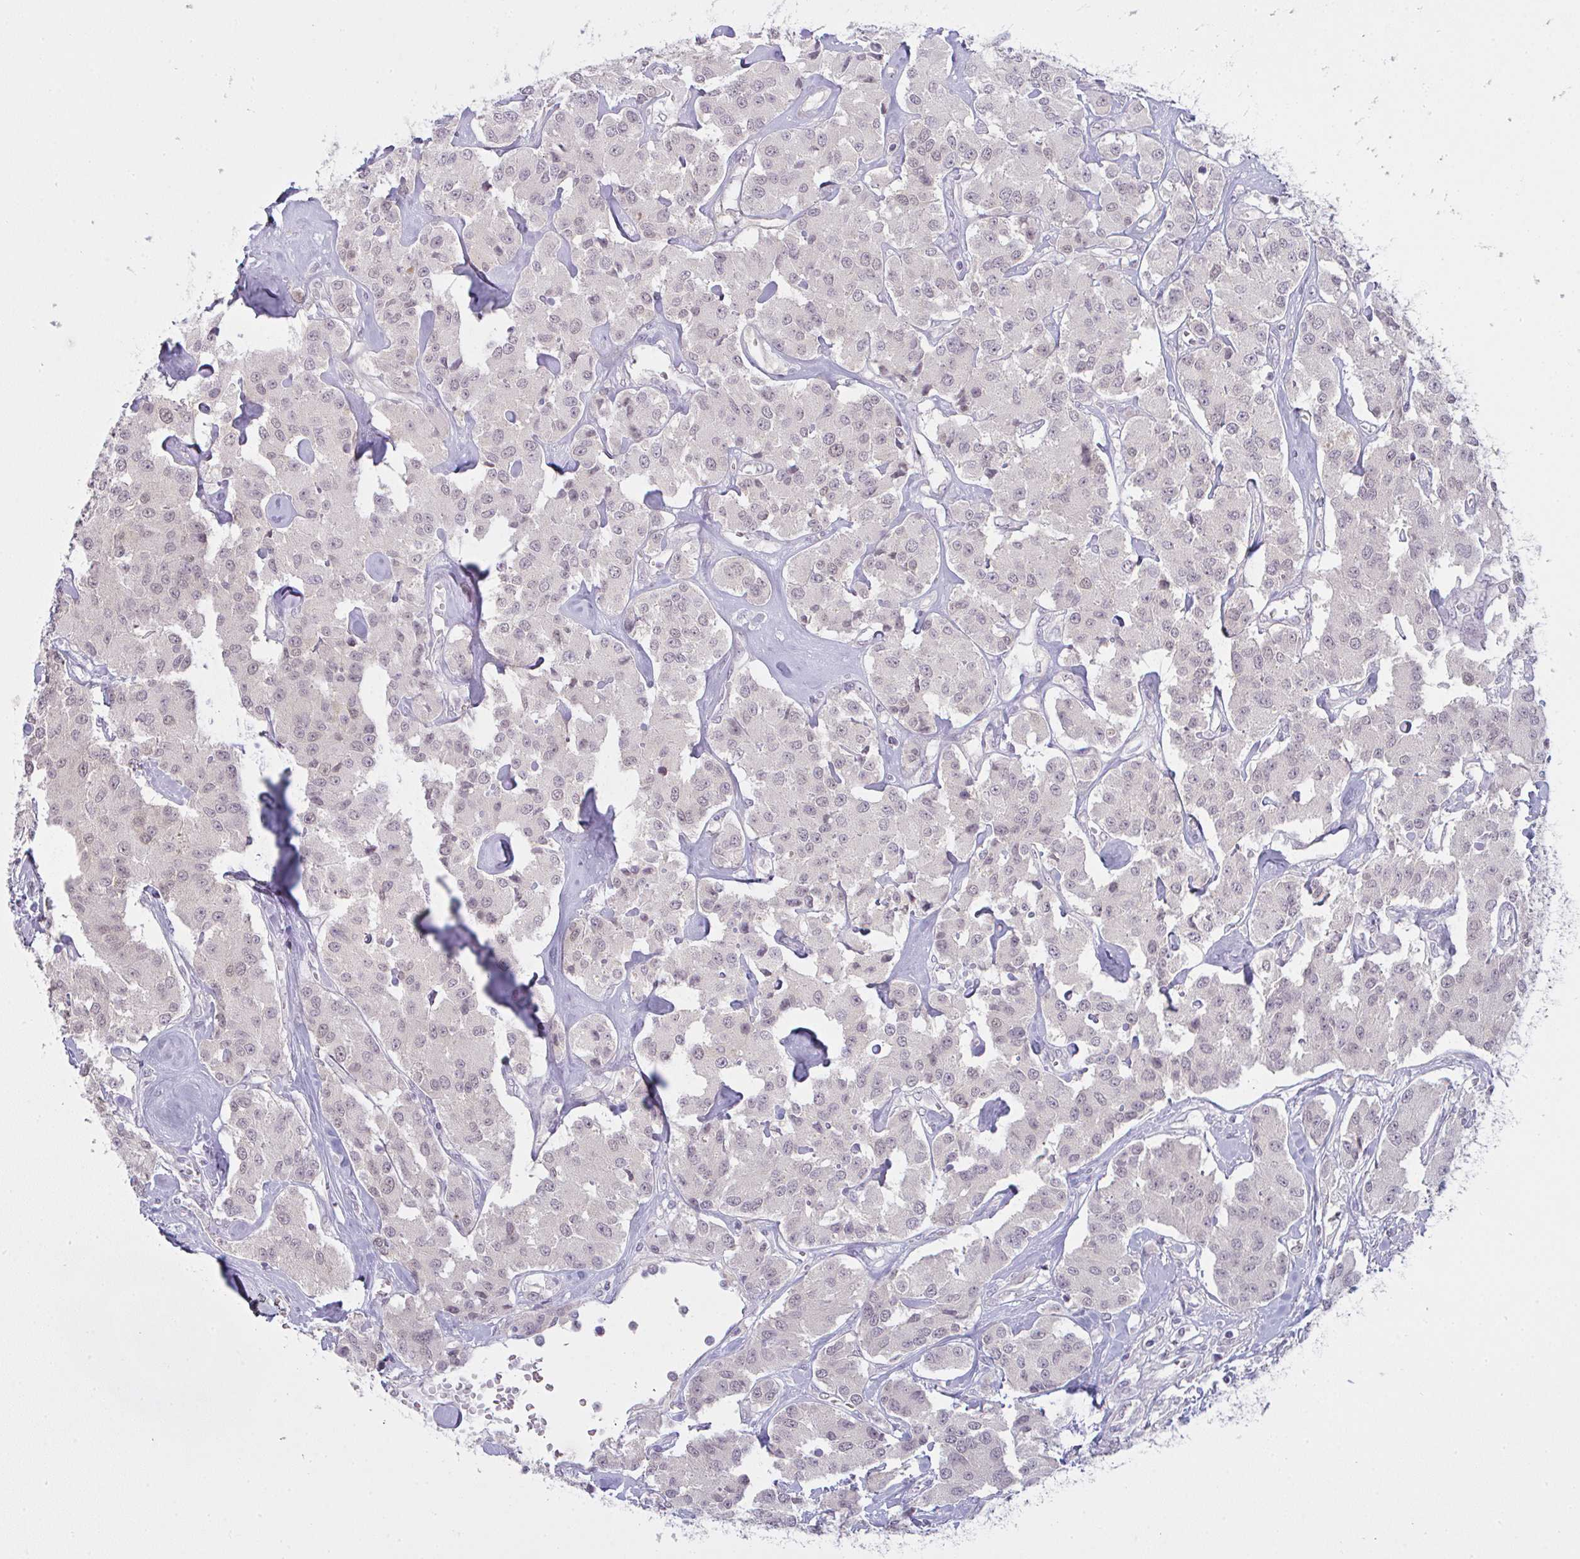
{"staining": {"intensity": "weak", "quantity": "<25%", "location": "nuclear"}, "tissue": "carcinoid", "cell_type": "Tumor cells", "image_type": "cancer", "snomed": [{"axis": "morphology", "description": "Carcinoid, malignant, NOS"}, {"axis": "topography", "description": "Pancreas"}], "caption": "Human carcinoid stained for a protein using IHC exhibits no expression in tumor cells.", "gene": "CSE1L", "patient": {"sex": "male", "age": 41}}